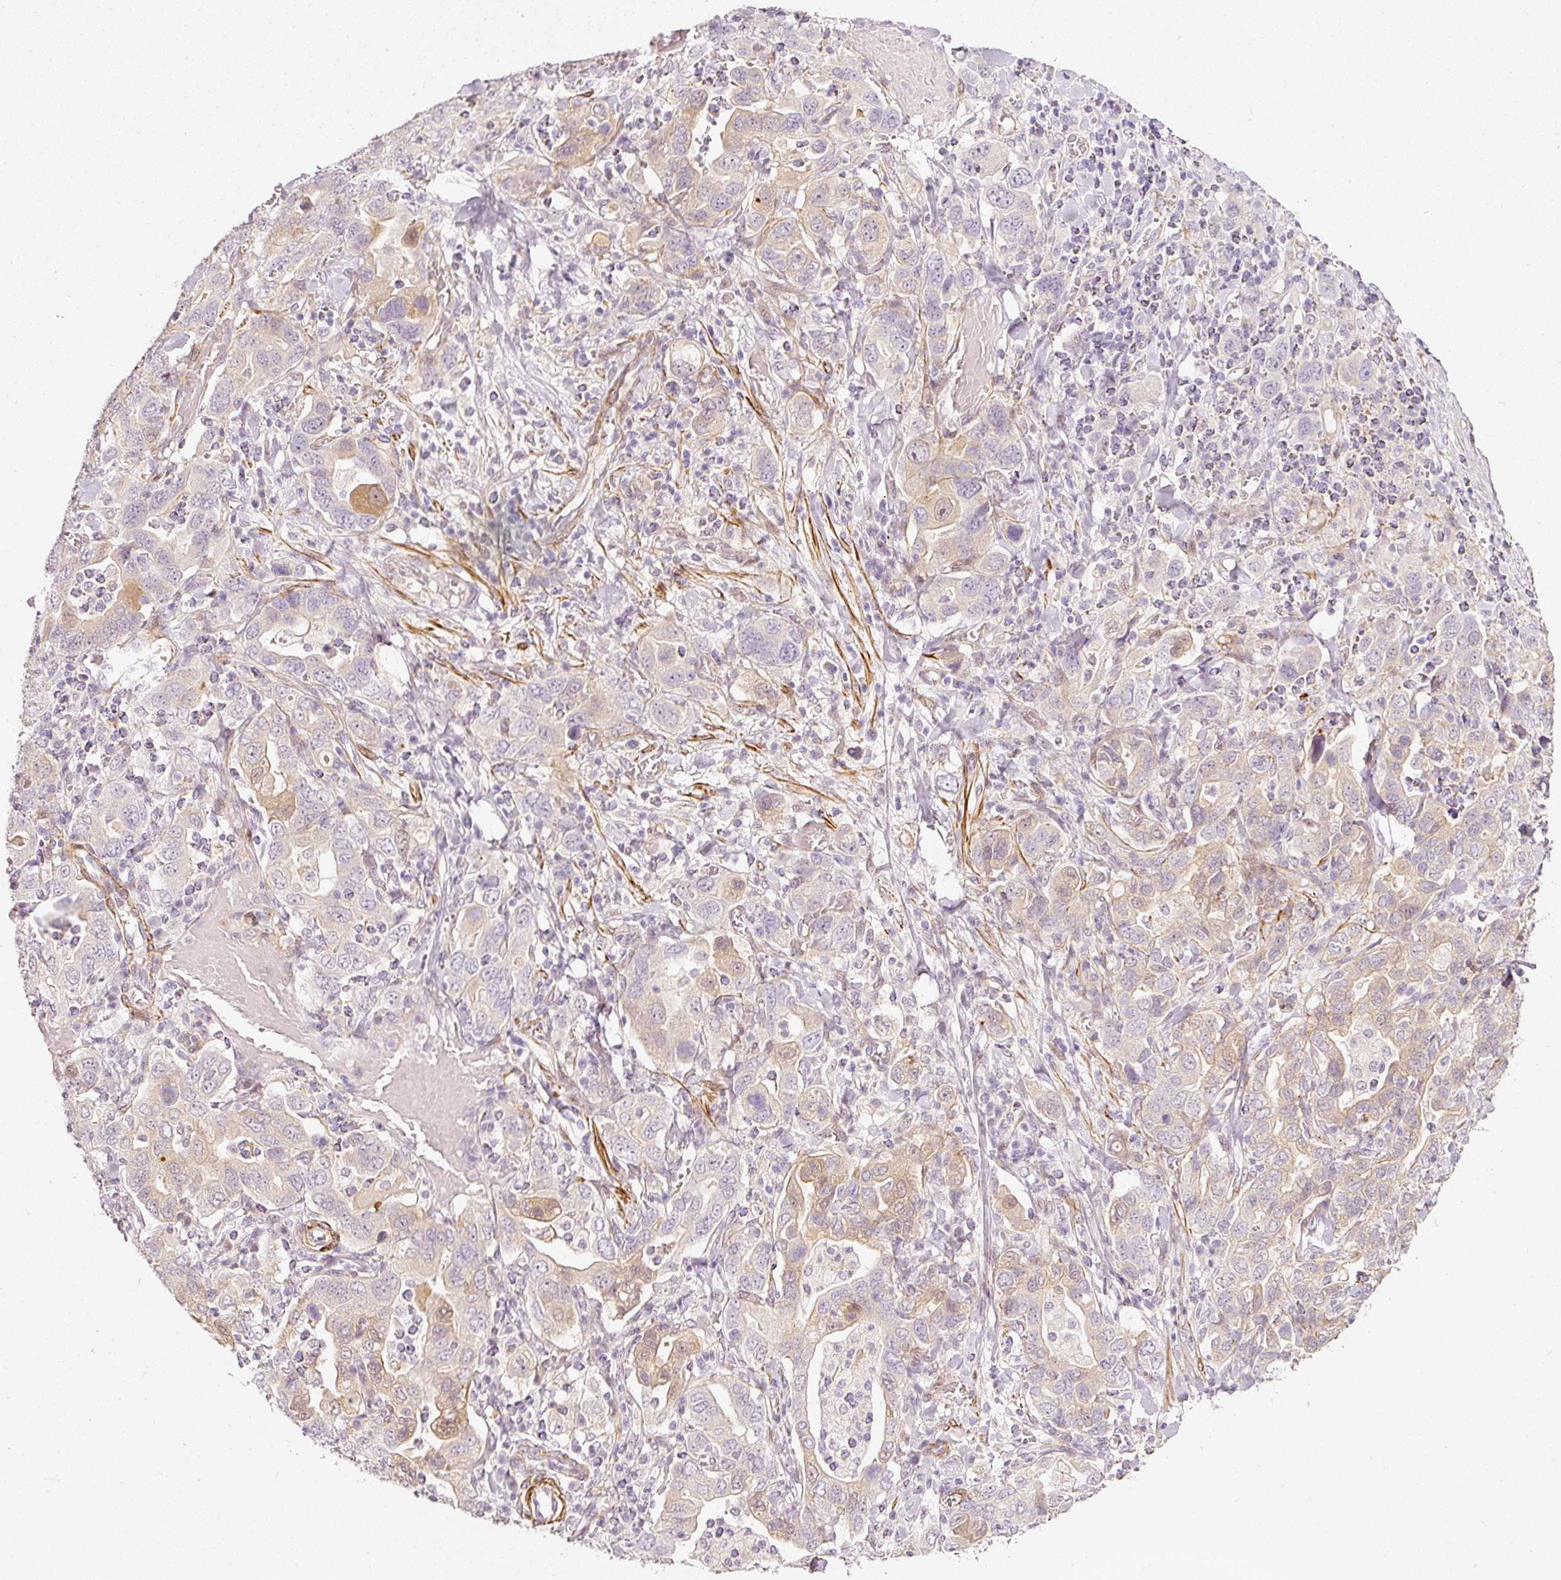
{"staining": {"intensity": "weak", "quantity": "<25%", "location": "cytoplasmic/membranous,nuclear"}, "tissue": "stomach cancer", "cell_type": "Tumor cells", "image_type": "cancer", "snomed": [{"axis": "morphology", "description": "Adenocarcinoma, NOS"}, {"axis": "topography", "description": "Stomach, upper"}, {"axis": "topography", "description": "Stomach"}], "caption": "Tumor cells show no significant staining in adenocarcinoma (stomach).", "gene": "TOGARAM1", "patient": {"sex": "male", "age": 62}}